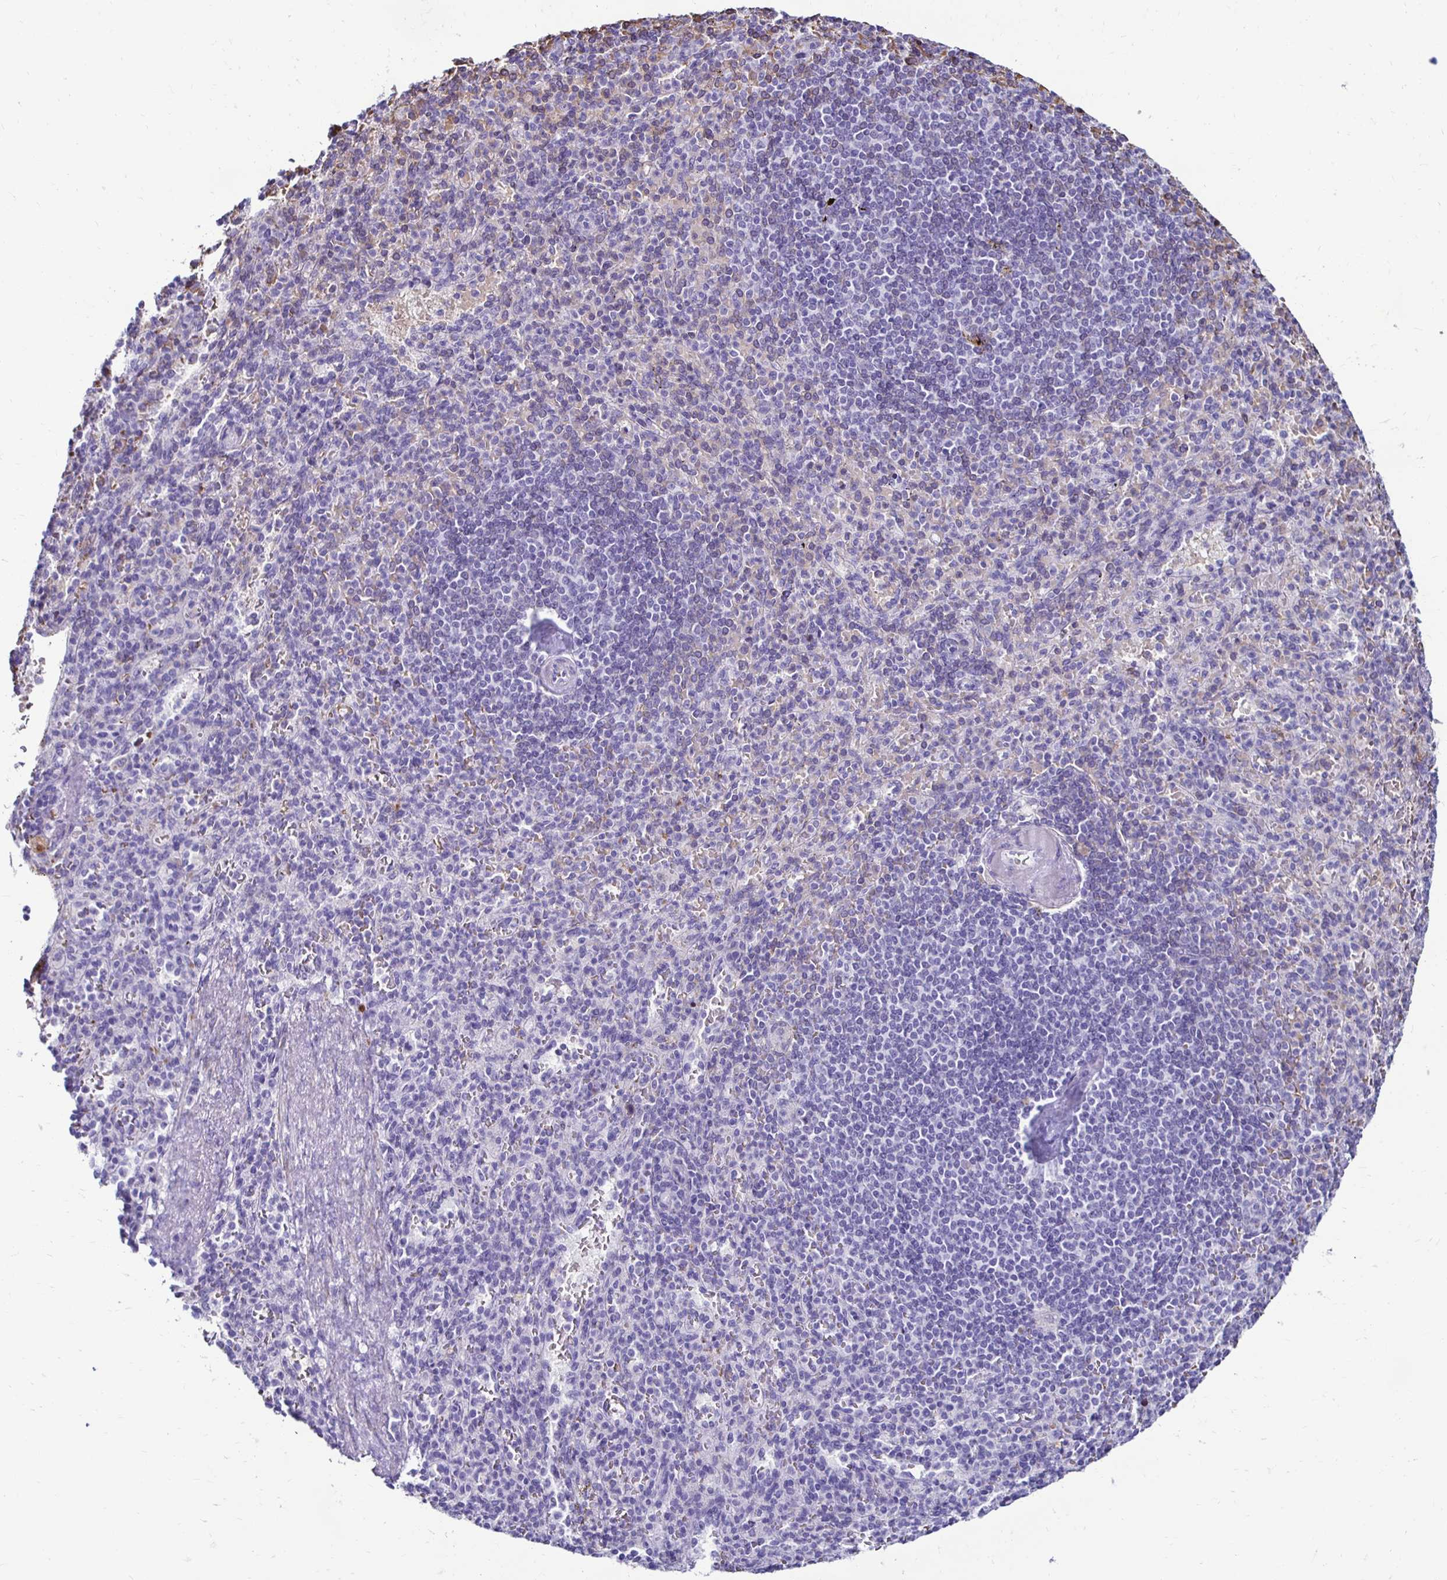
{"staining": {"intensity": "negative", "quantity": "none", "location": "none"}, "tissue": "spleen", "cell_type": "Cells in red pulp", "image_type": "normal", "snomed": [{"axis": "morphology", "description": "Normal tissue, NOS"}, {"axis": "topography", "description": "Spleen"}], "caption": "The immunohistochemistry micrograph has no significant positivity in cells in red pulp of spleen.", "gene": "RHBDL3", "patient": {"sex": "female", "age": 74}}